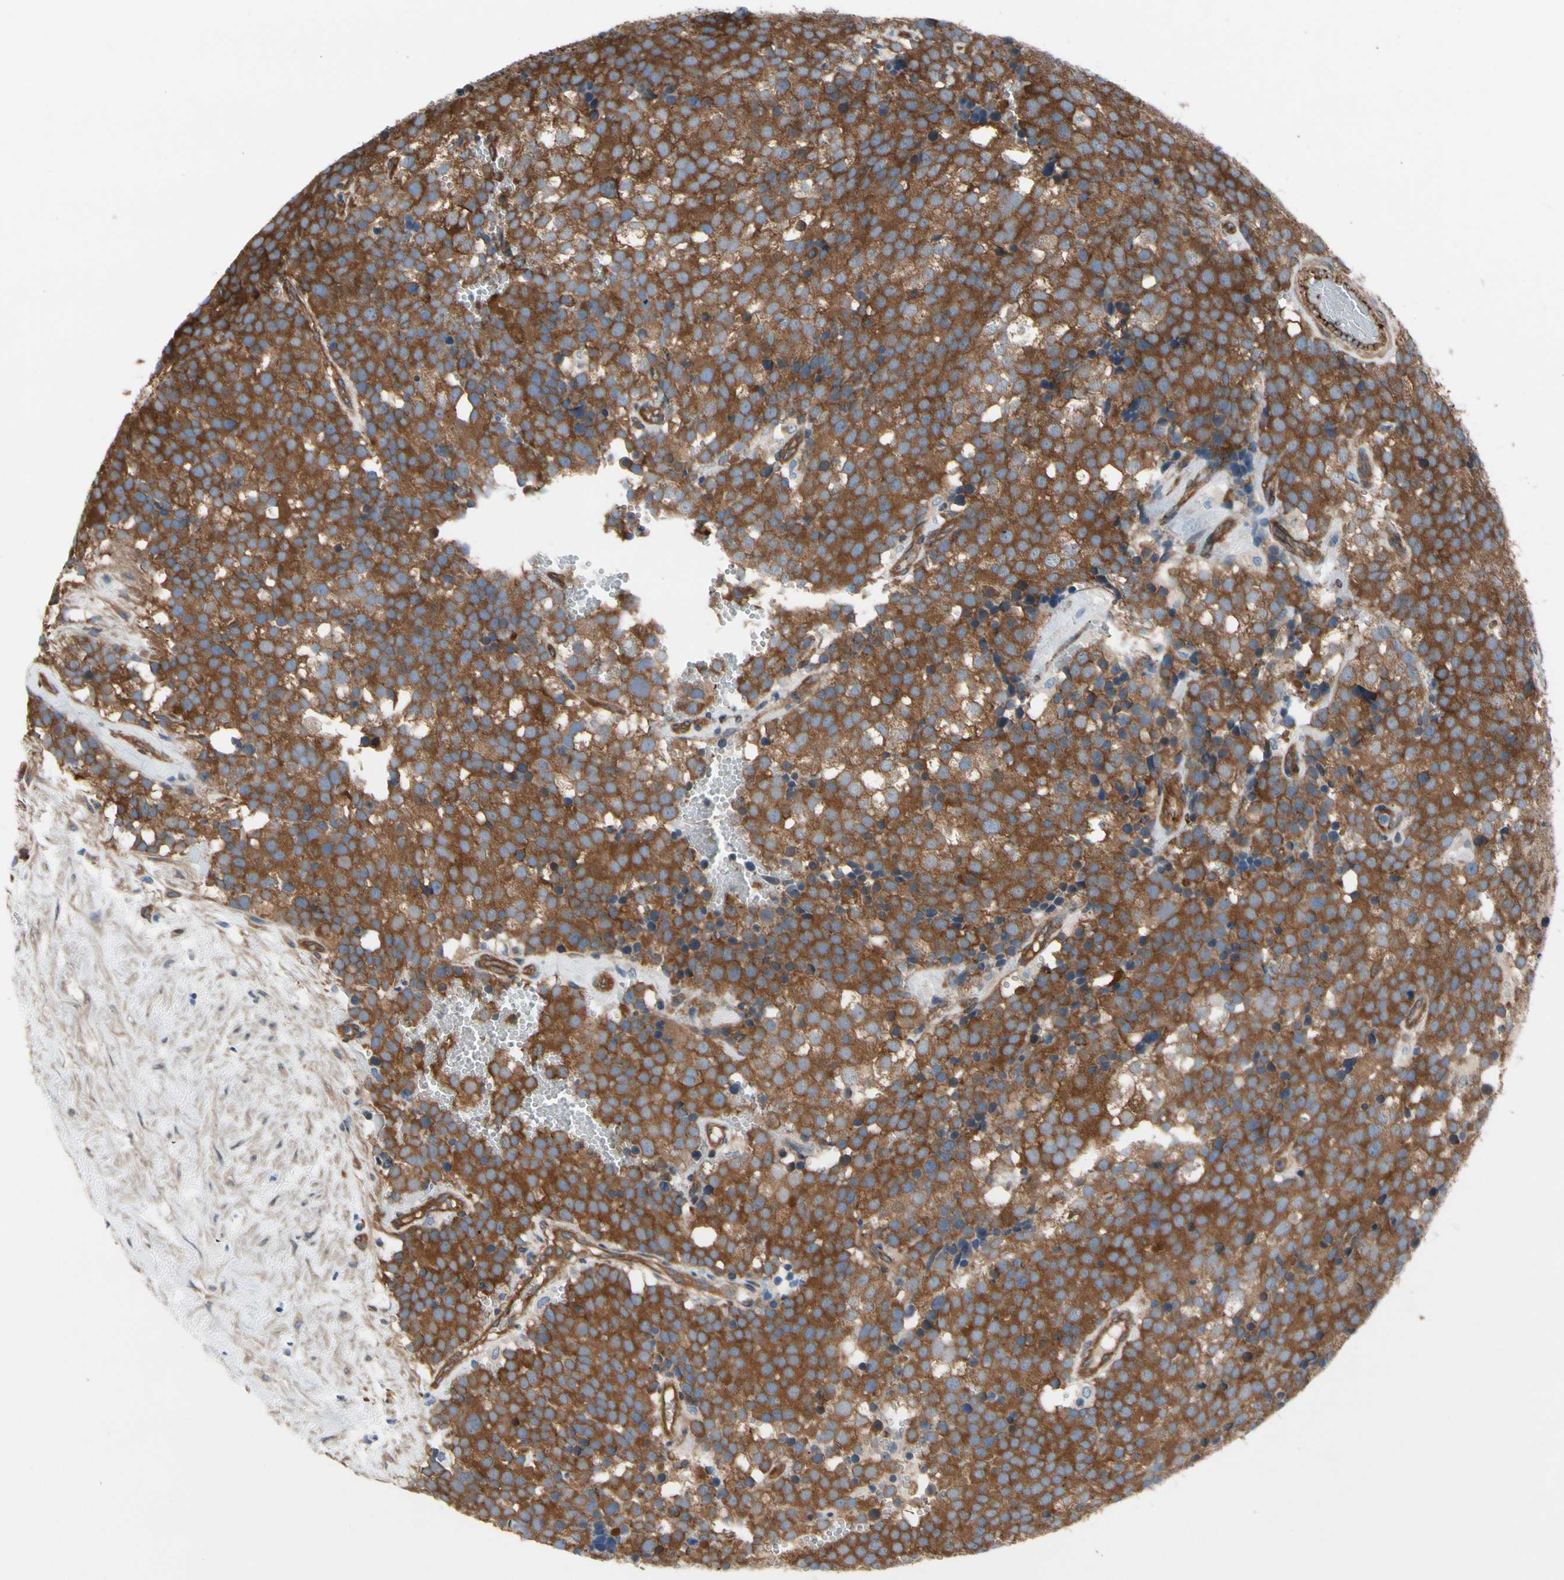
{"staining": {"intensity": "moderate", "quantity": ">75%", "location": "cytoplasmic/membranous"}, "tissue": "testis cancer", "cell_type": "Tumor cells", "image_type": "cancer", "snomed": [{"axis": "morphology", "description": "Seminoma, NOS"}, {"axis": "topography", "description": "Testis"}], "caption": "DAB immunohistochemical staining of seminoma (testis) exhibits moderate cytoplasmic/membranous protein staining in about >75% of tumor cells.", "gene": "CTTNBP2", "patient": {"sex": "male", "age": 71}}